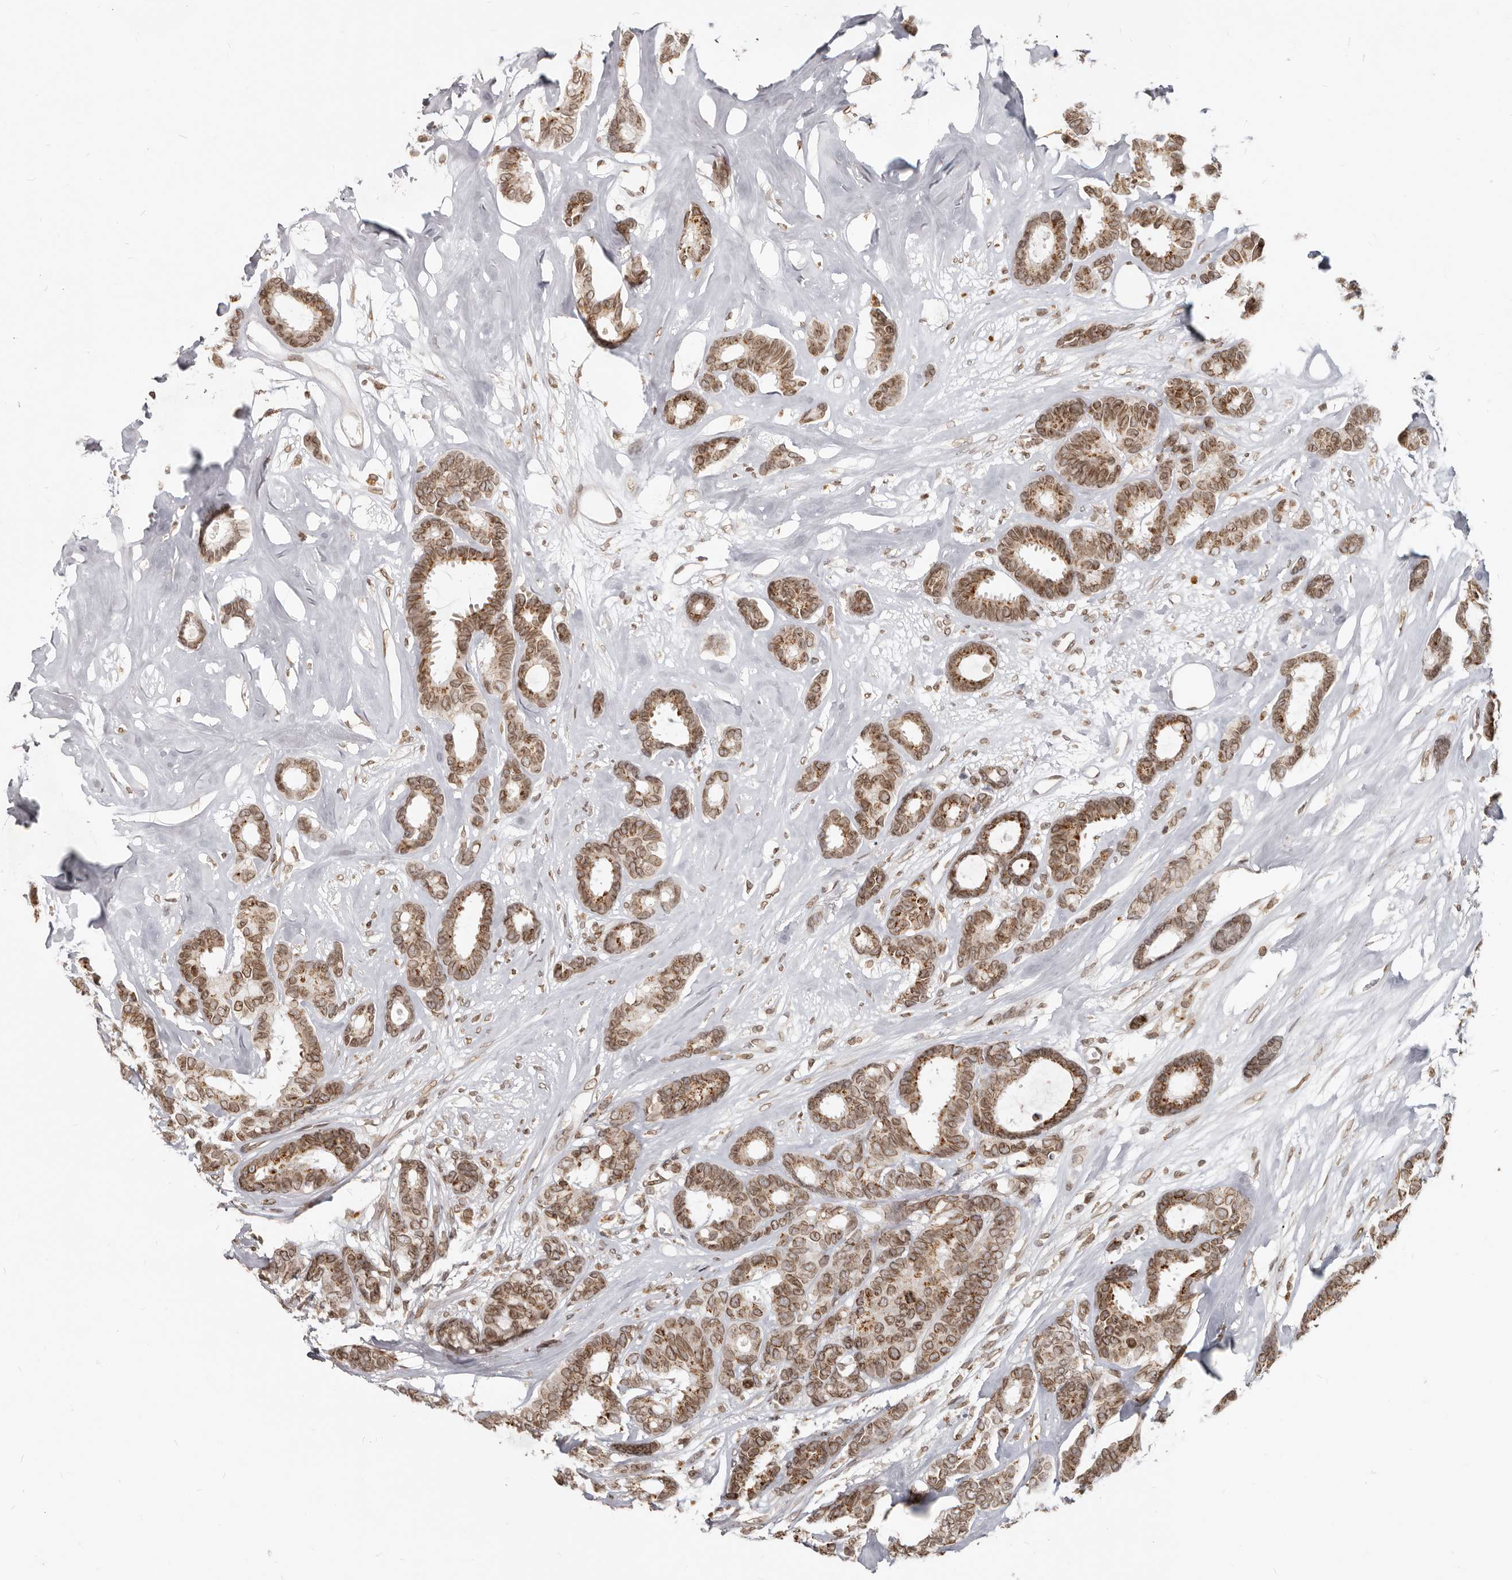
{"staining": {"intensity": "moderate", "quantity": ">75%", "location": "cytoplasmic/membranous,nuclear"}, "tissue": "breast cancer", "cell_type": "Tumor cells", "image_type": "cancer", "snomed": [{"axis": "morphology", "description": "Duct carcinoma"}, {"axis": "topography", "description": "Breast"}], "caption": "Breast cancer stained for a protein (brown) reveals moderate cytoplasmic/membranous and nuclear positive expression in approximately >75% of tumor cells.", "gene": "NUP153", "patient": {"sex": "female", "age": 87}}